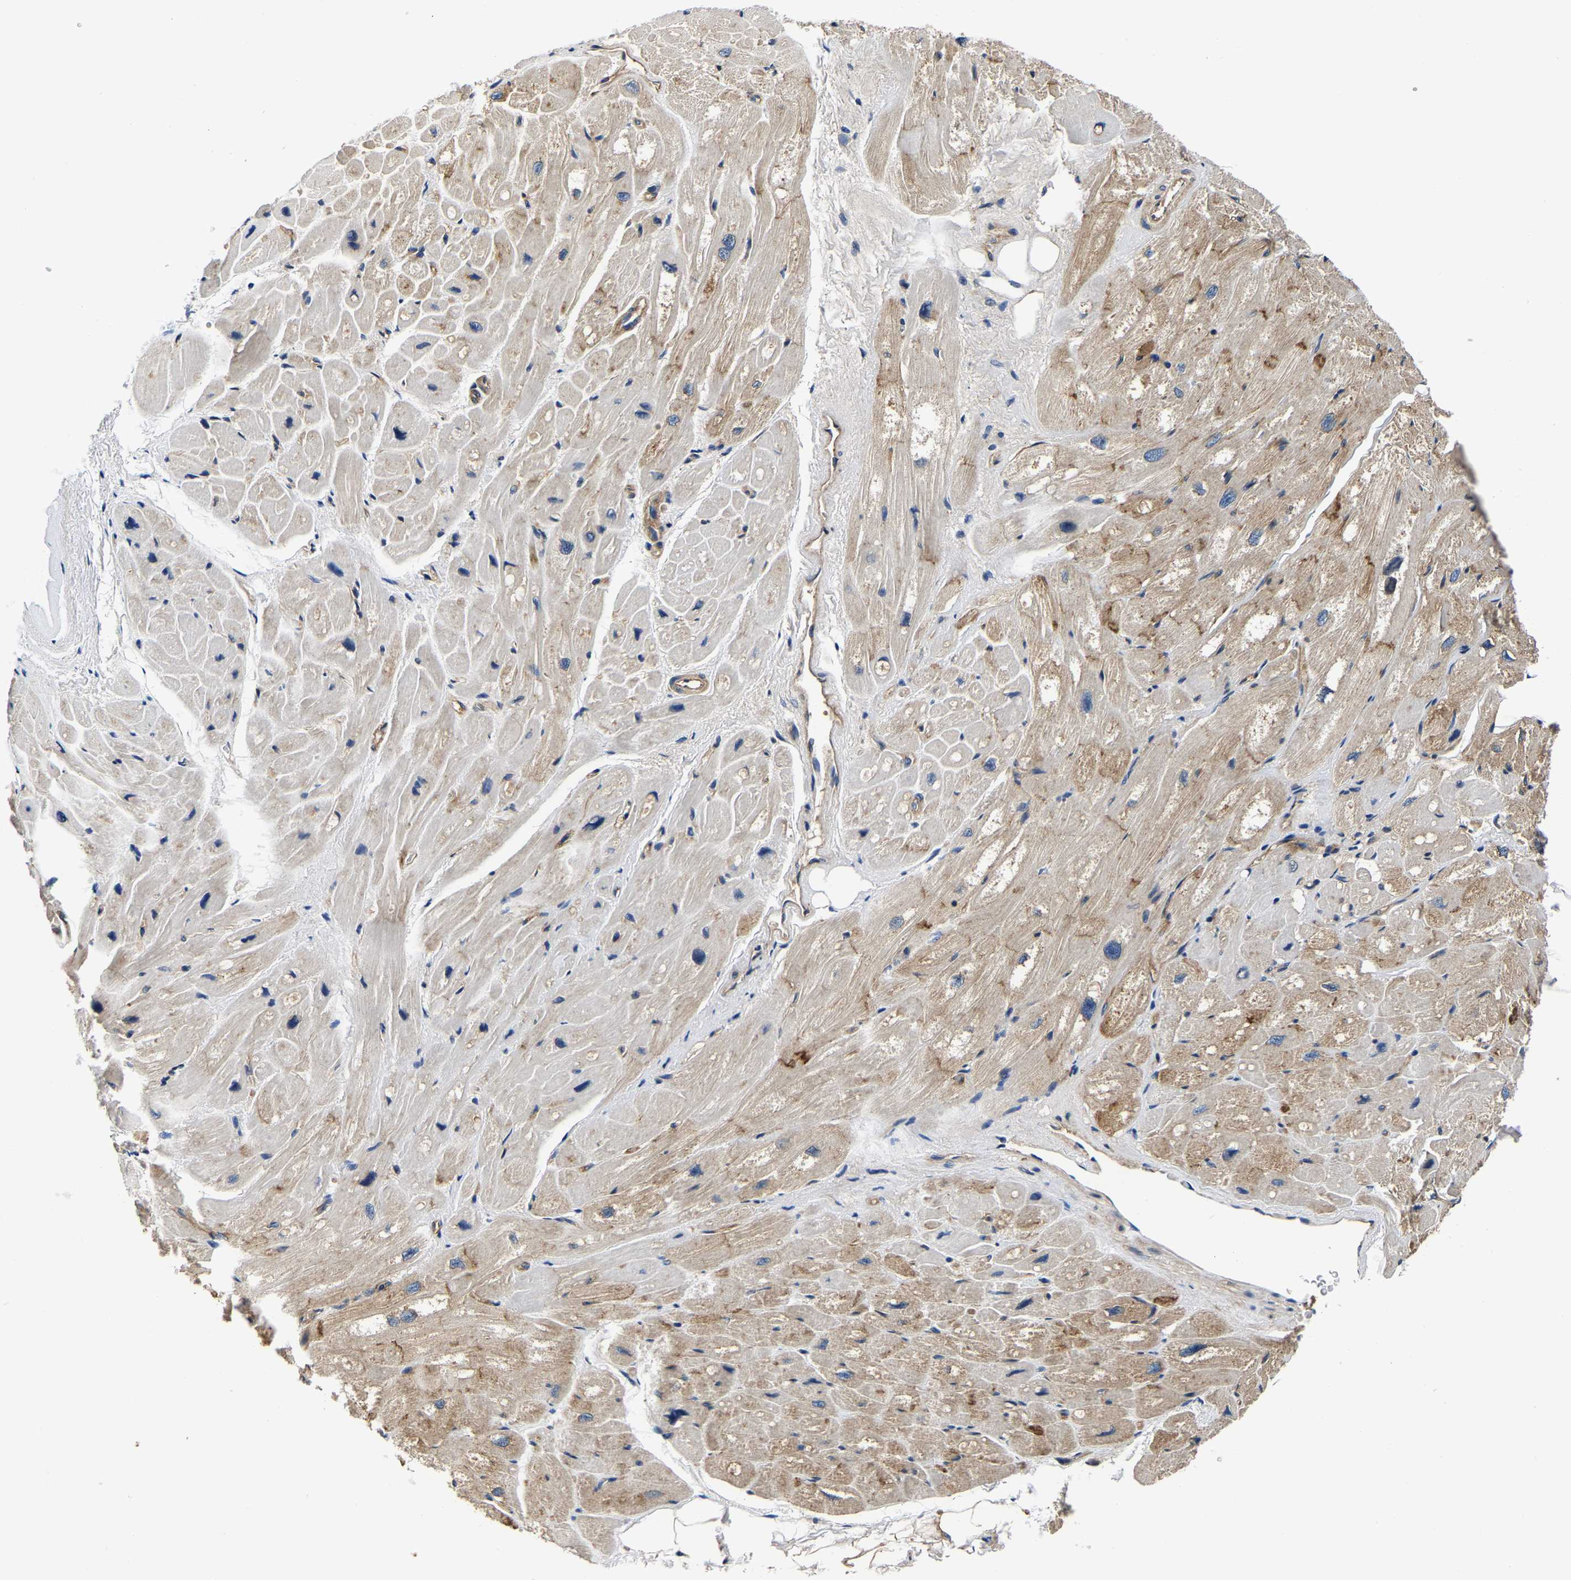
{"staining": {"intensity": "moderate", "quantity": "<25%", "location": "cytoplasmic/membranous"}, "tissue": "heart muscle", "cell_type": "Cardiomyocytes", "image_type": "normal", "snomed": [{"axis": "morphology", "description": "Normal tissue, NOS"}, {"axis": "topography", "description": "Heart"}], "caption": "Immunohistochemistry histopathology image of normal heart muscle: human heart muscle stained using immunohistochemistry (IHC) shows low levels of moderate protein expression localized specifically in the cytoplasmic/membranous of cardiomyocytes, appearing as a cytoplasmic/membranous brown color.", "gene": "SH3GLB1", "patient": {"sex": "male", "age": 49}}